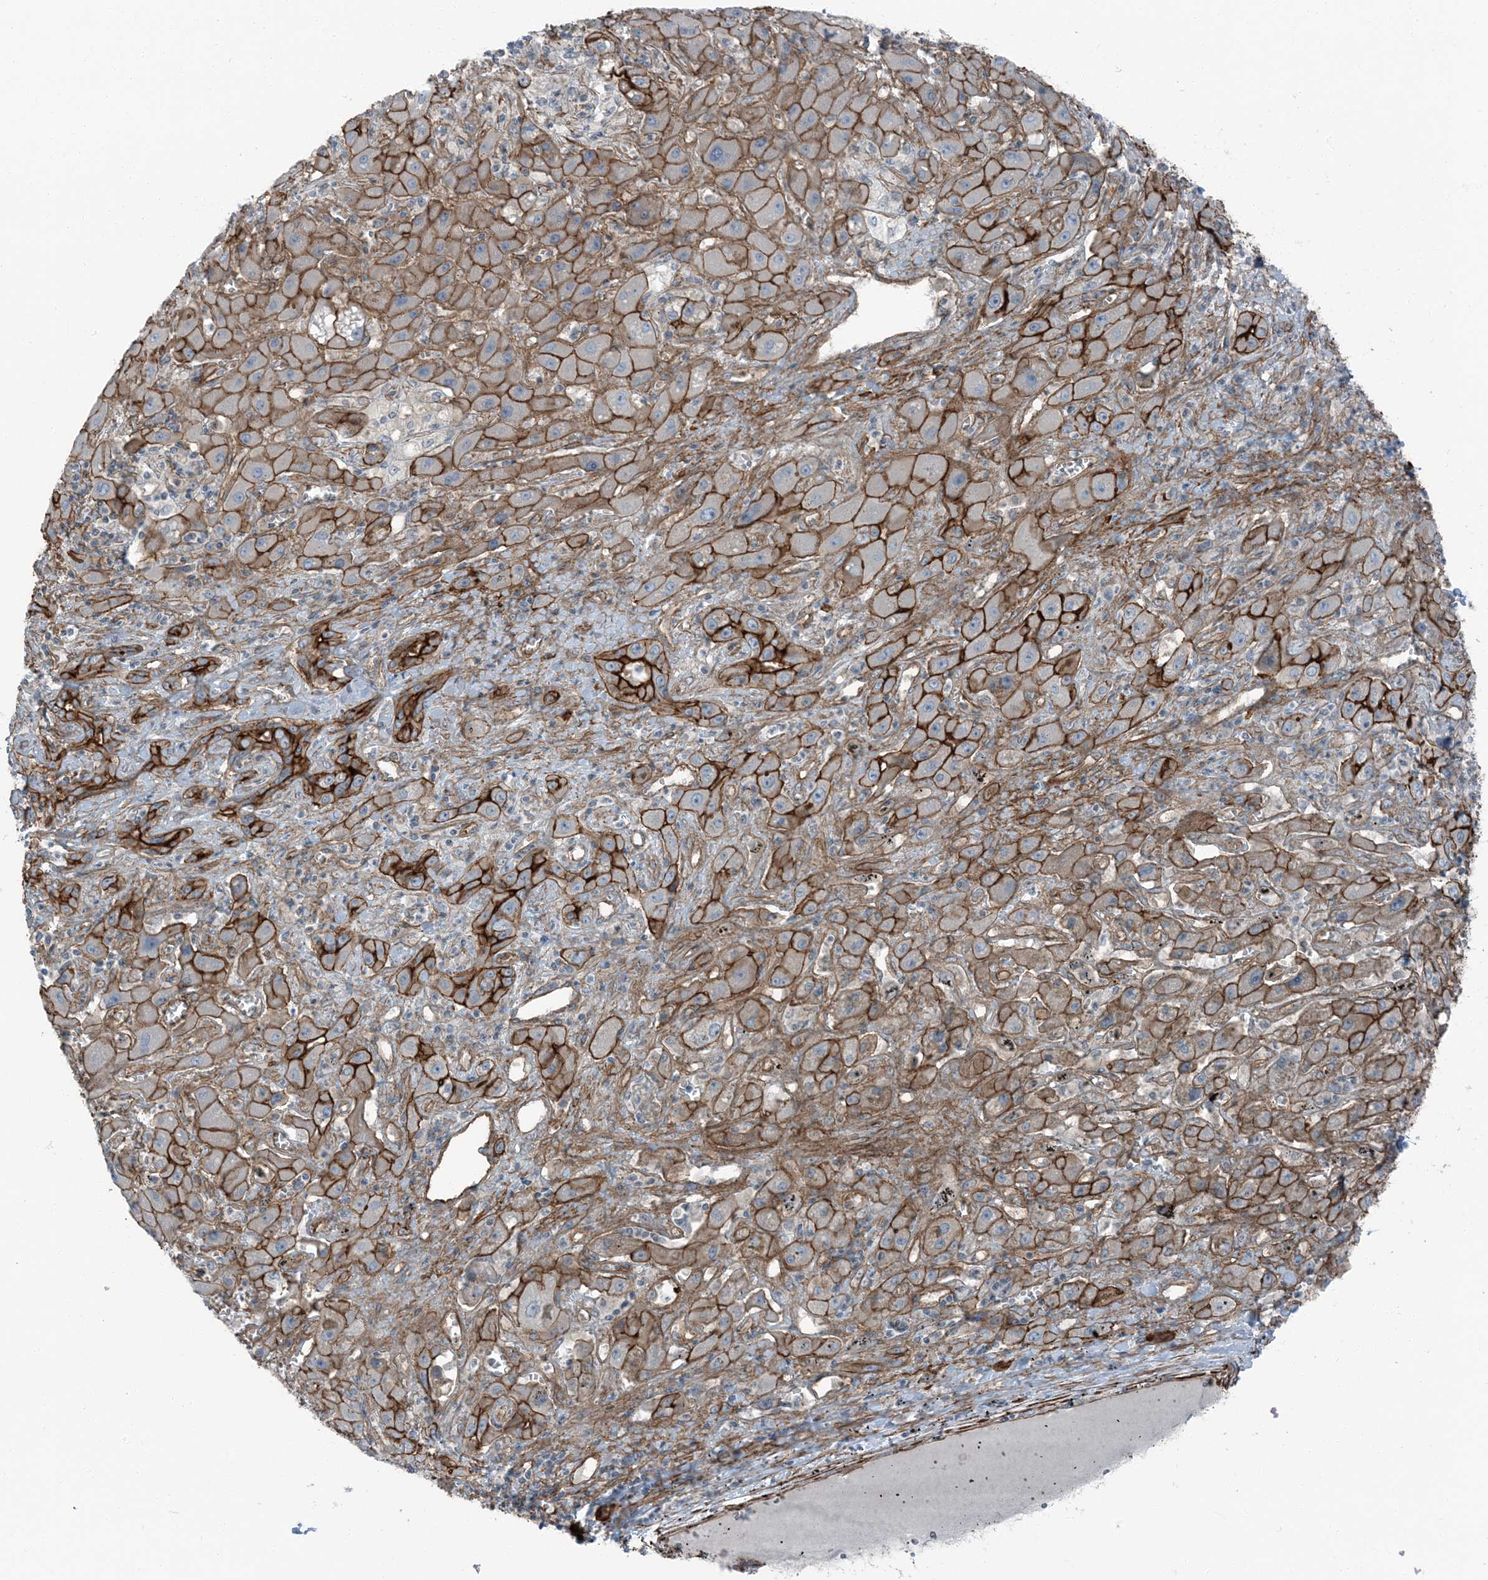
{"staining": {"intensity": "strong", "quantity": ">75%", "location": "cytoplasmic/membranous"}, "tissue": "liver cancer", "cell_type": "Tumor cells", "image_type": "cancer", "snomed": [{"axis": "morphology", "description": "Cholangiocarcinoma"}, {"axis": "topography", "description": "Liver"}], "caption": "Immunohistochemistry micrograph of human cholangiocarcinoma (liver) stained for a protein (brown), which exhibits high levels of strong cytoplasmic/membranous expression in about >75% of tumor cells.", "gene": "ZFP90", "patient": {"sex": "male", "age": 67}}